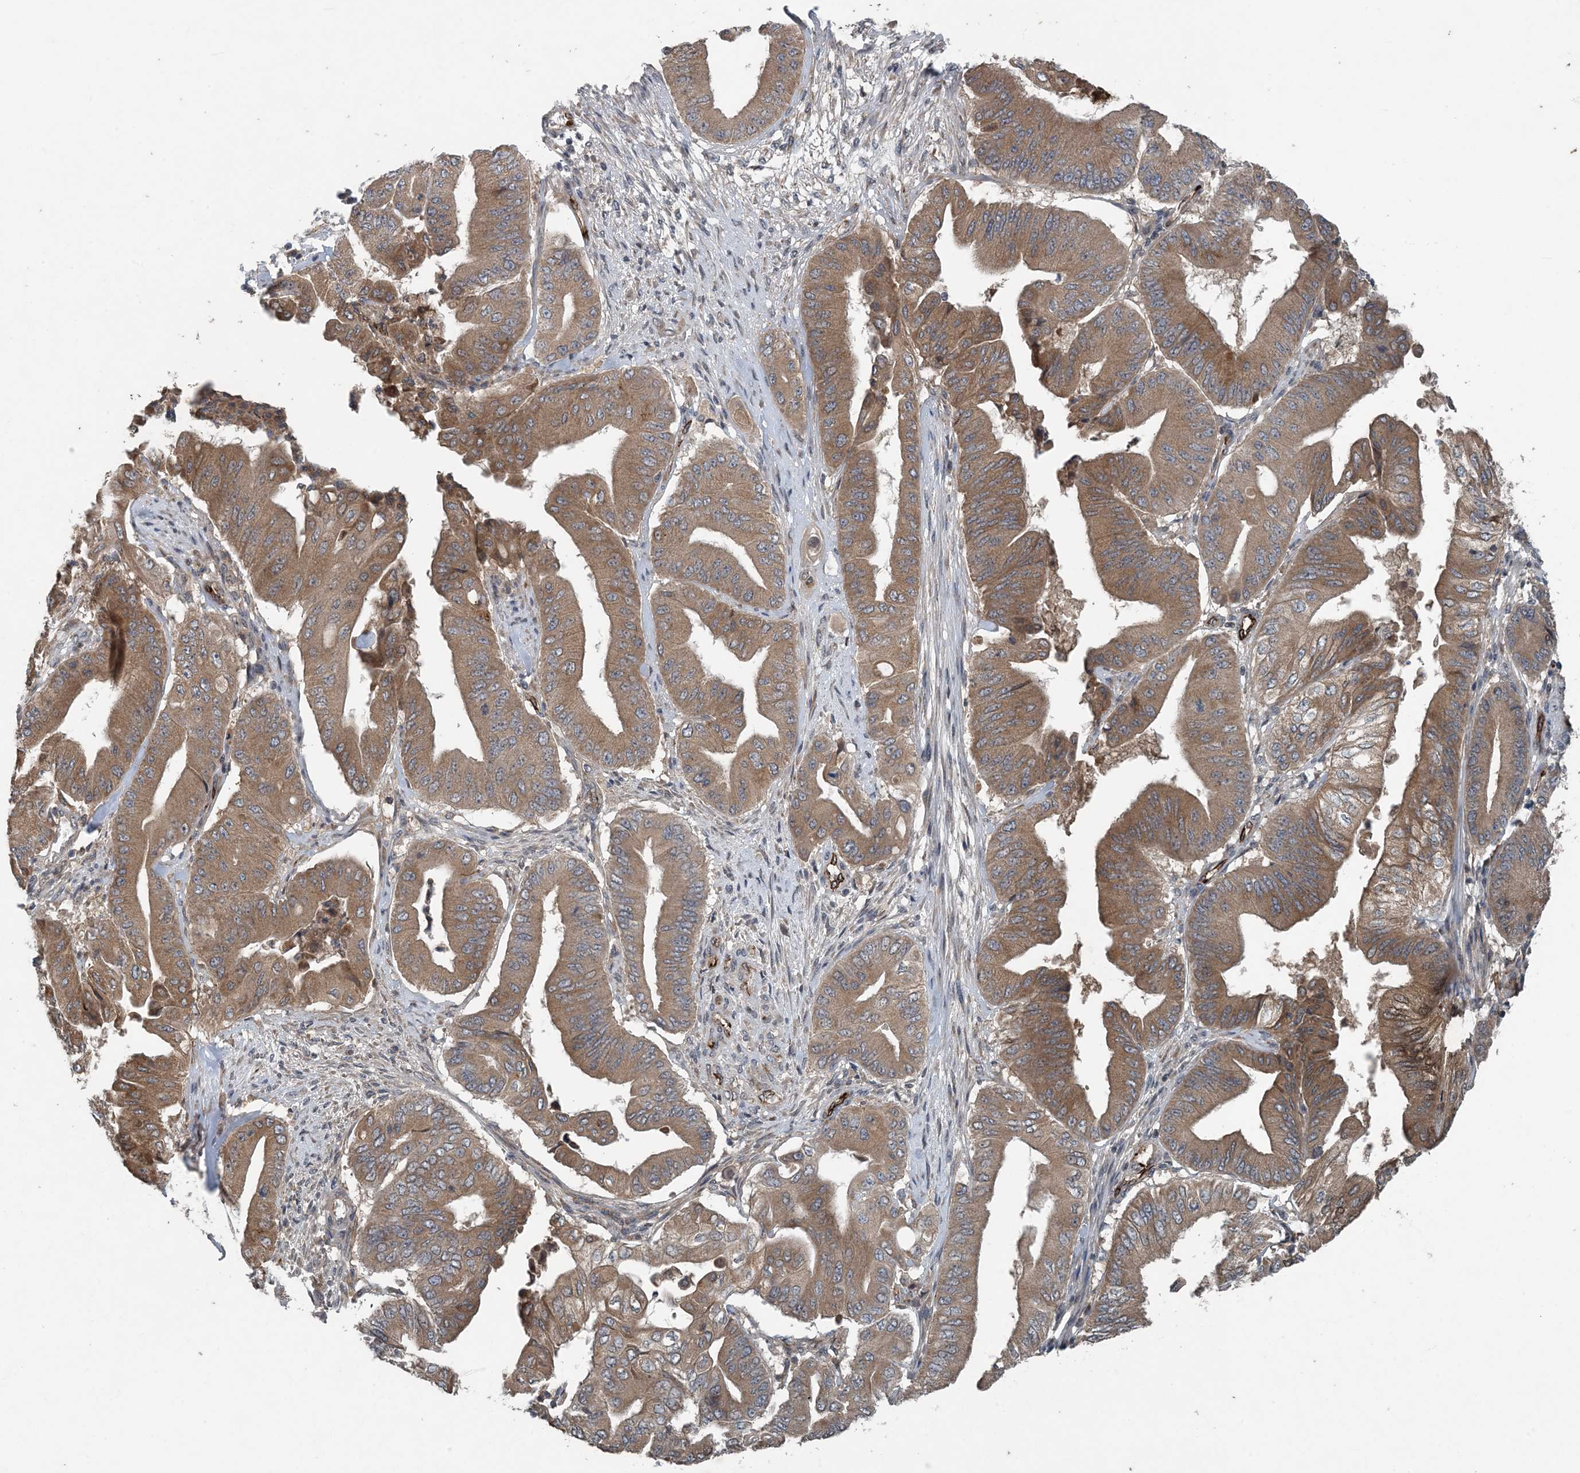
{"staining": {"intensity": "moderate", "quantity": ">75%", "location": "cytoplasmic/membranous"}, "tissue": "pancreatic cancer", "cell_type": "Tumor cells", "image_type": "cancer", "snomed": [{"axis": "morphology", "description": "Adenocarcinoma, NOS"}, {"axis": "topography", "description": "Pancreas"}], "caption": "An immunohistochemistry (IHC) image of tumor tissue is shown. Protein staining in brown shows moderate cytoplasmic/membranous positivity in pancreatic cancer within tumor cells. Nuclei are stained in blue.", "gene": "MYO9B", "patient": {"sex": "female", "age": 77}}